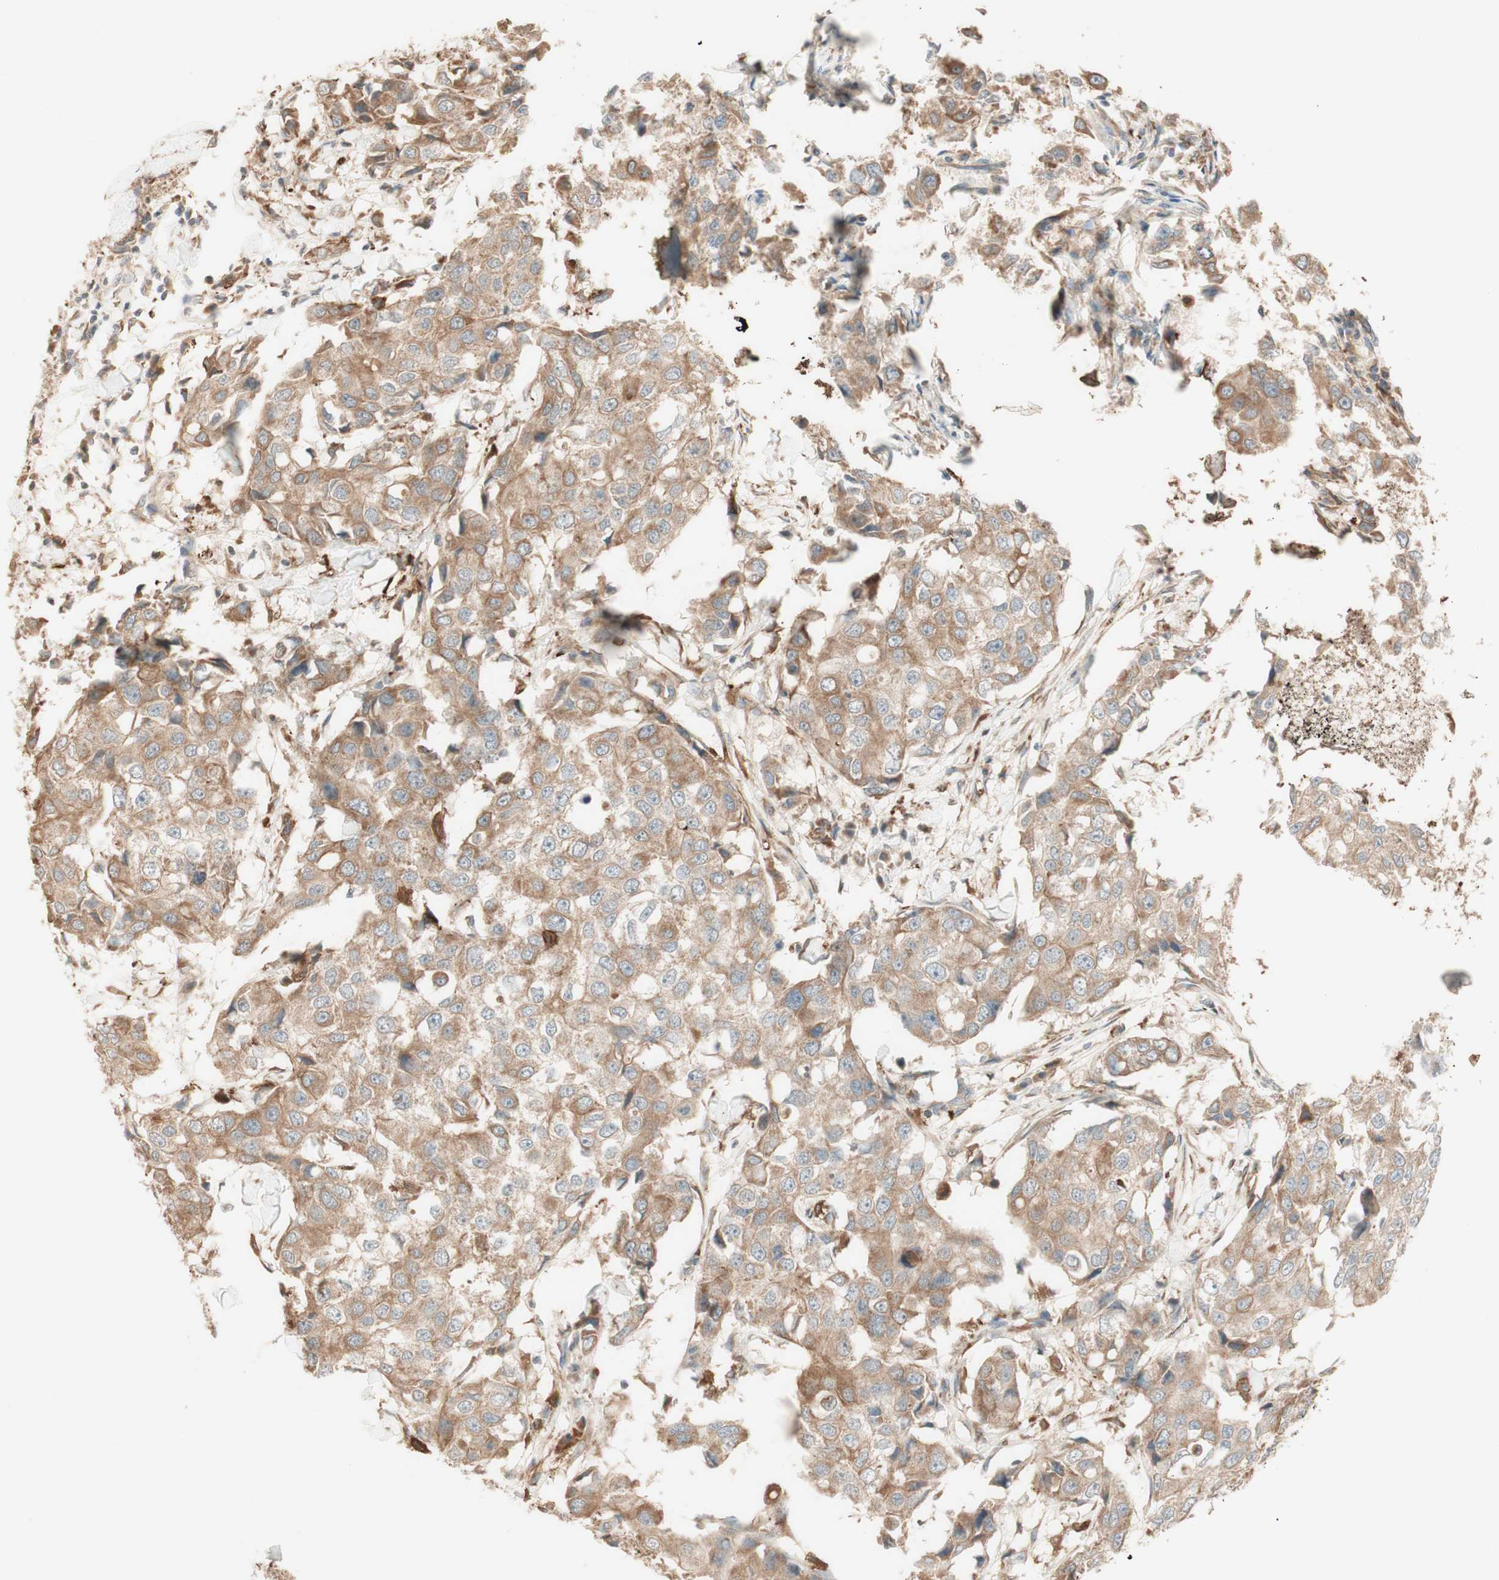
{"staining": {"intensity": "moderate", "quantity": ">75%", "location": "cytoplasmic/membranous"}, "tissue": "breast cancer", "cell_type": "Tumor cells", "image_type": "cancer", "snomed": [{"axis": "morphology", "description": "Duct carcinoma"}, {"axis": "topography", "description": "Breast"}], "caption": "Tumor cells show medium levels of moderate cytoplasmic/membranous staining in approximately >75% of cells in breast intraductal carcinoma.", "gene": "CLCN2", "patient": {"sex": "female", "age": 27}}